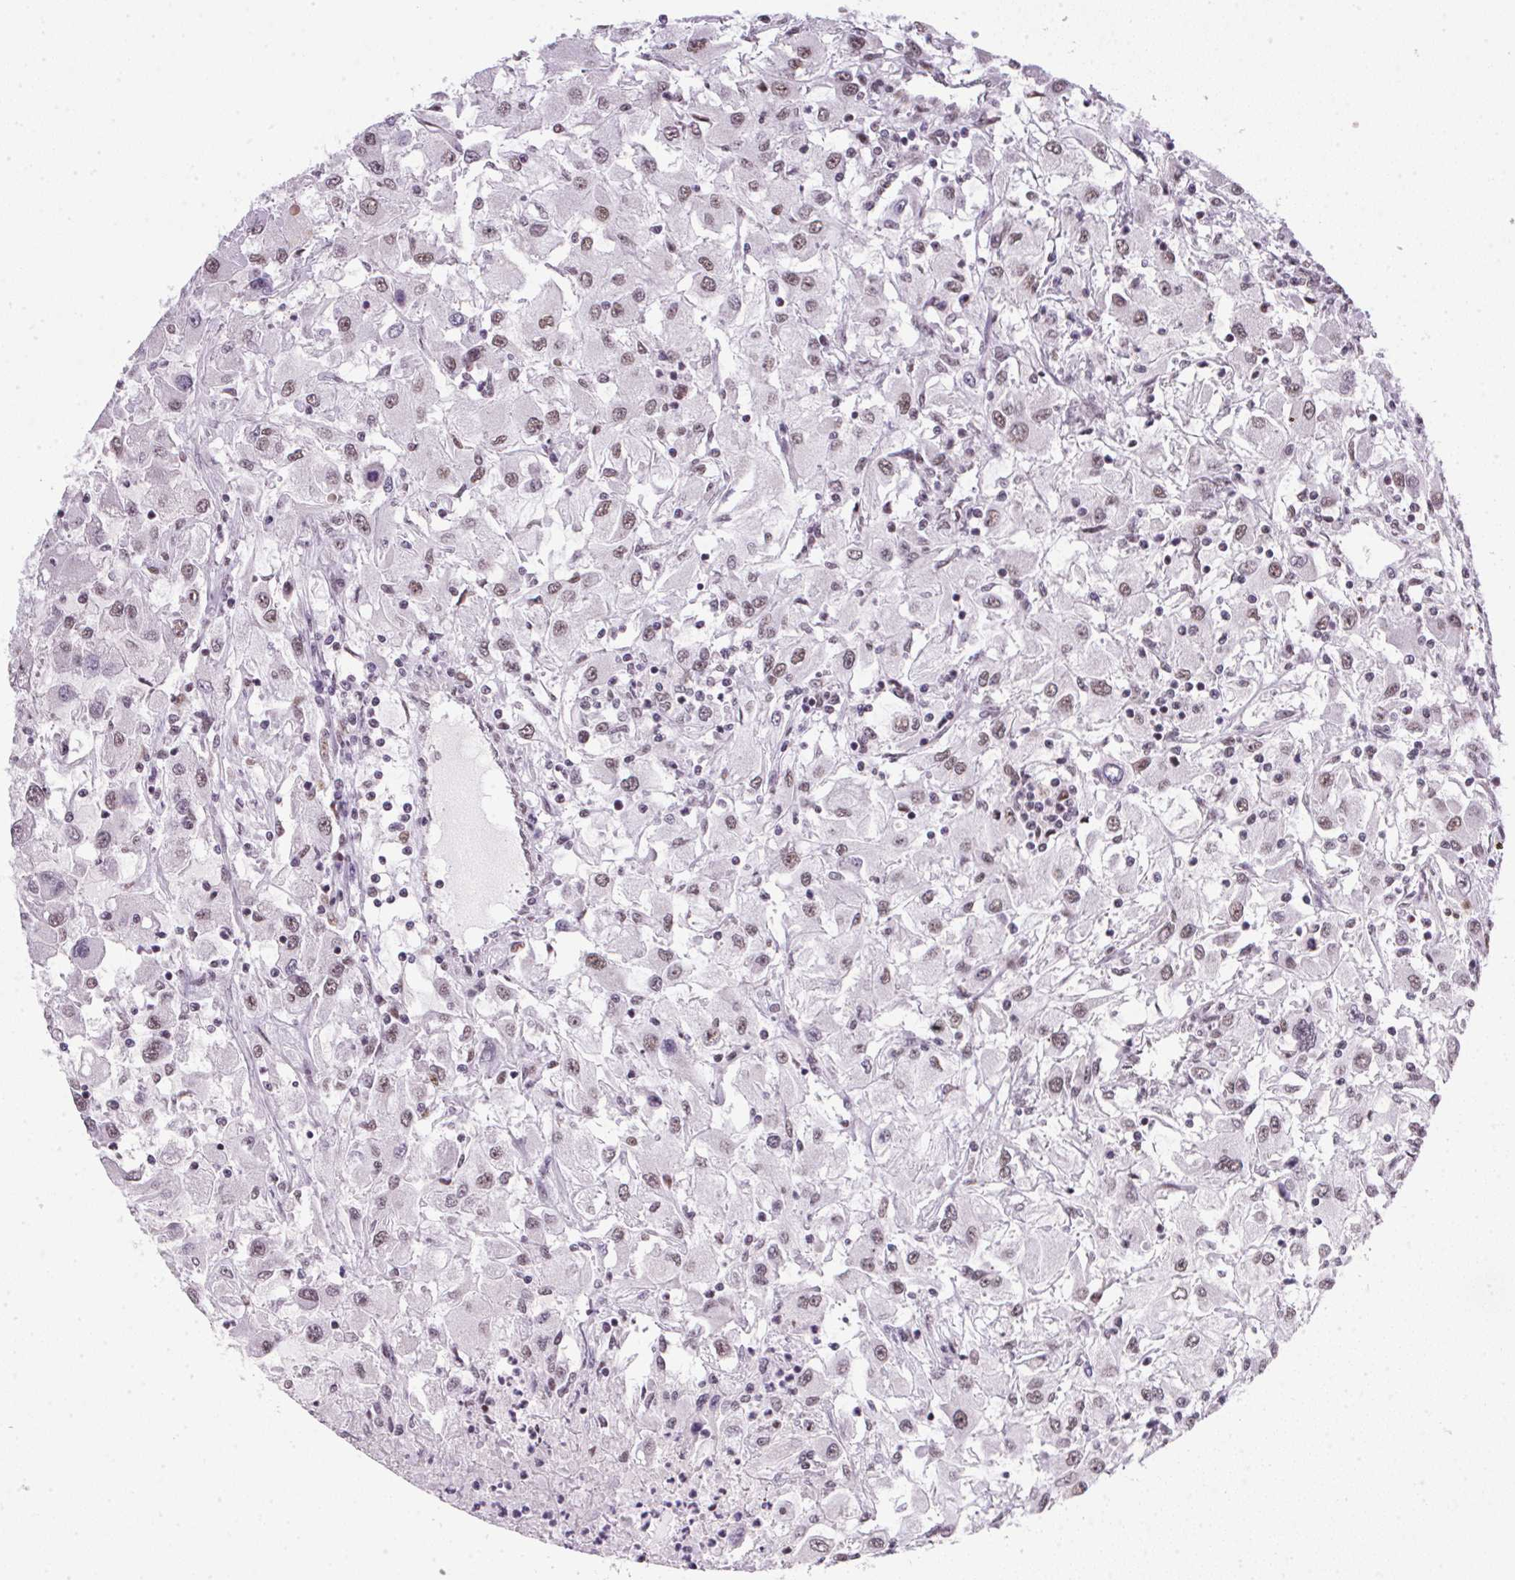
{"staining": {"intensity": "weak", "quantity": "25%-75%", "location": "nuclear"}, "tissue": "renal cancer", "cell_type": "Tumor cells", "image_type": "cancer", "snomed": [{"axis": "morphology", "description": "Adenocarcinoma, NOS"}, {"axis": "topography", "description": "Kidney"}], "caption": "Protein staining by immunohistochemistry (IHC) reveals weak nuclear staining in about 25%-75% of tumor cells in adenocarcinoma (renal).", "gene": "SRSF7", "patient": {"sex": "female", "age": 67}}